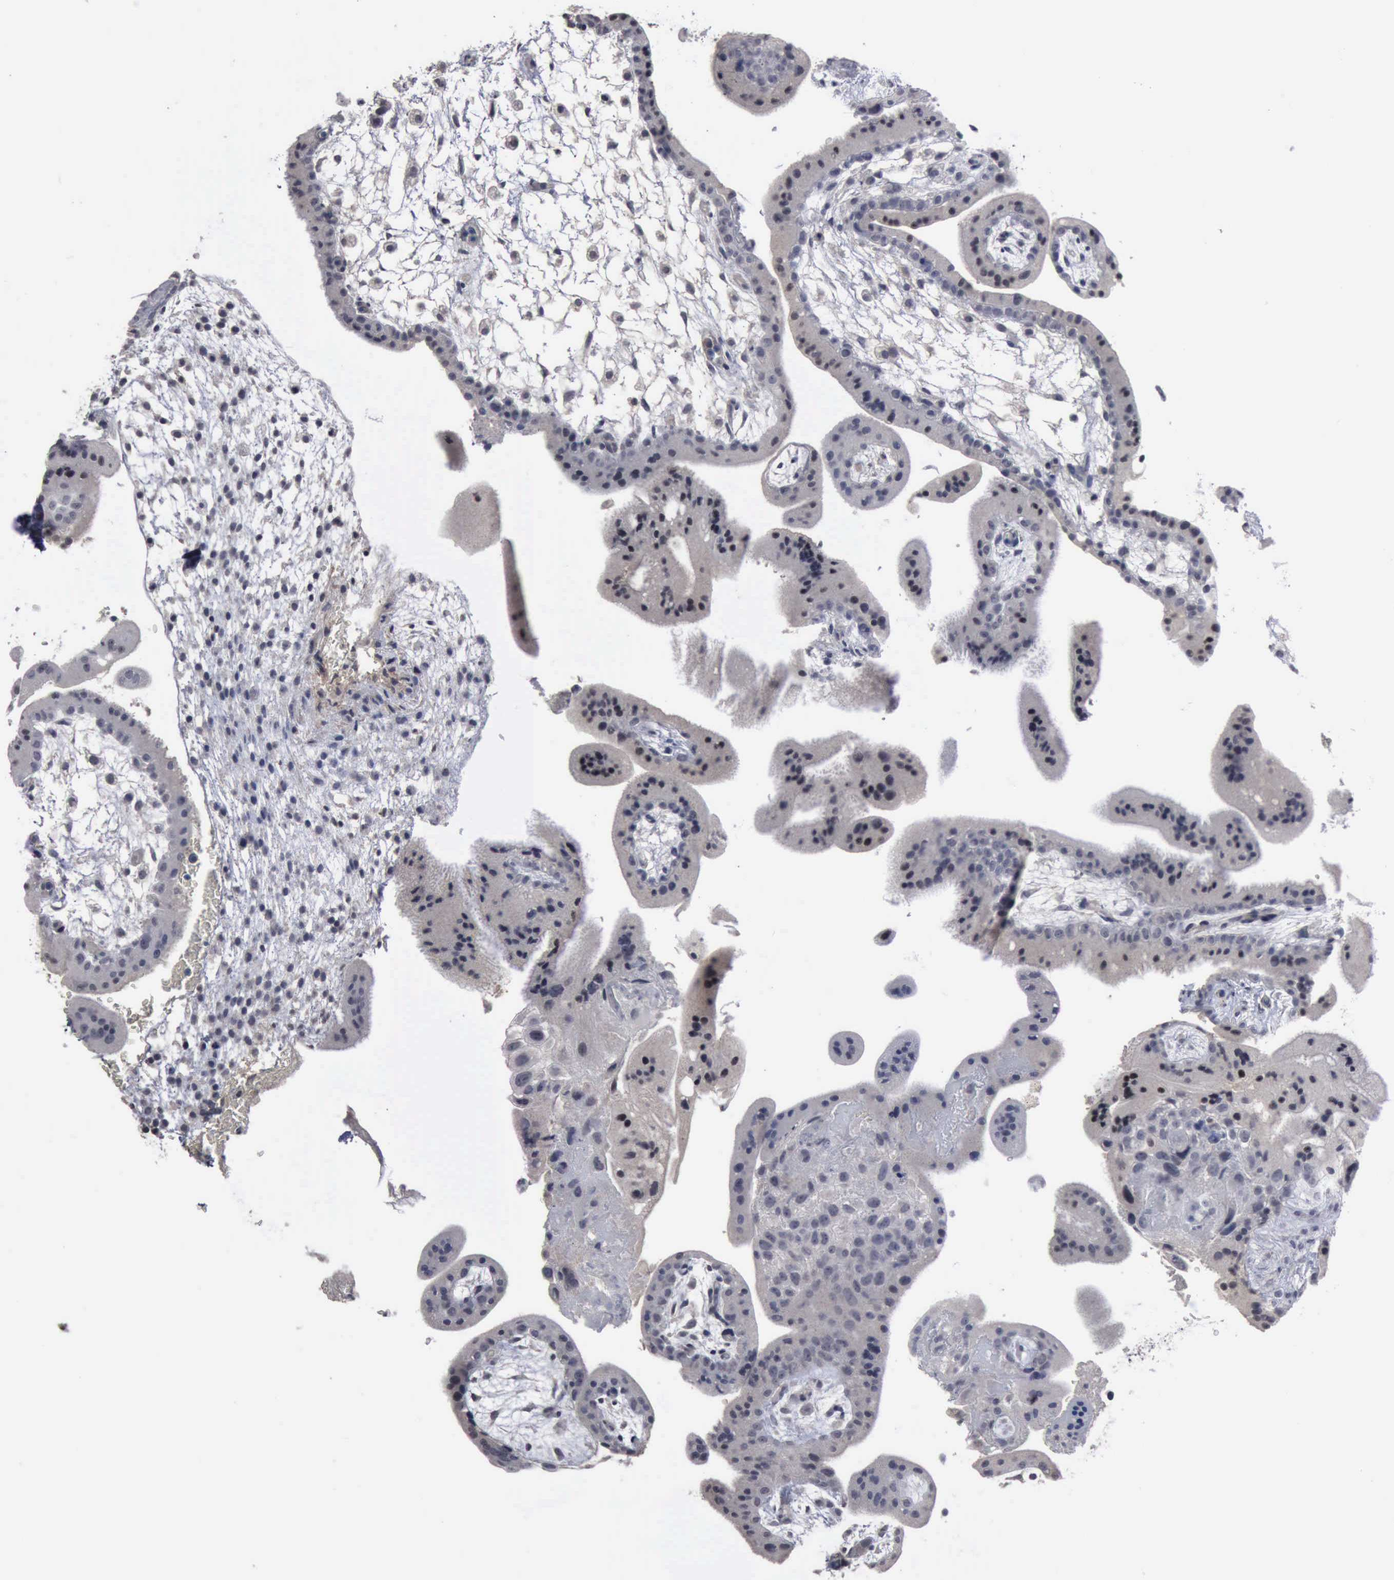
{"staining": {"intensity": "negative", "quantity": "none", "location": "none"}, "tissue": "placenta", "cell_type": "Decidual cells", "image_type": "normal", "snomed": [{"axis": "morphology", "description": "Normal tissue, NOS"}, {"axis": "topography", "description": "Placenta"}], "caption": "DAB immunohistochemical staining of unremarkable placenta reveals no significant staining in decidual cells.", "gene": "MYO18B", "patient": {"sex": "female", "age": 35}}